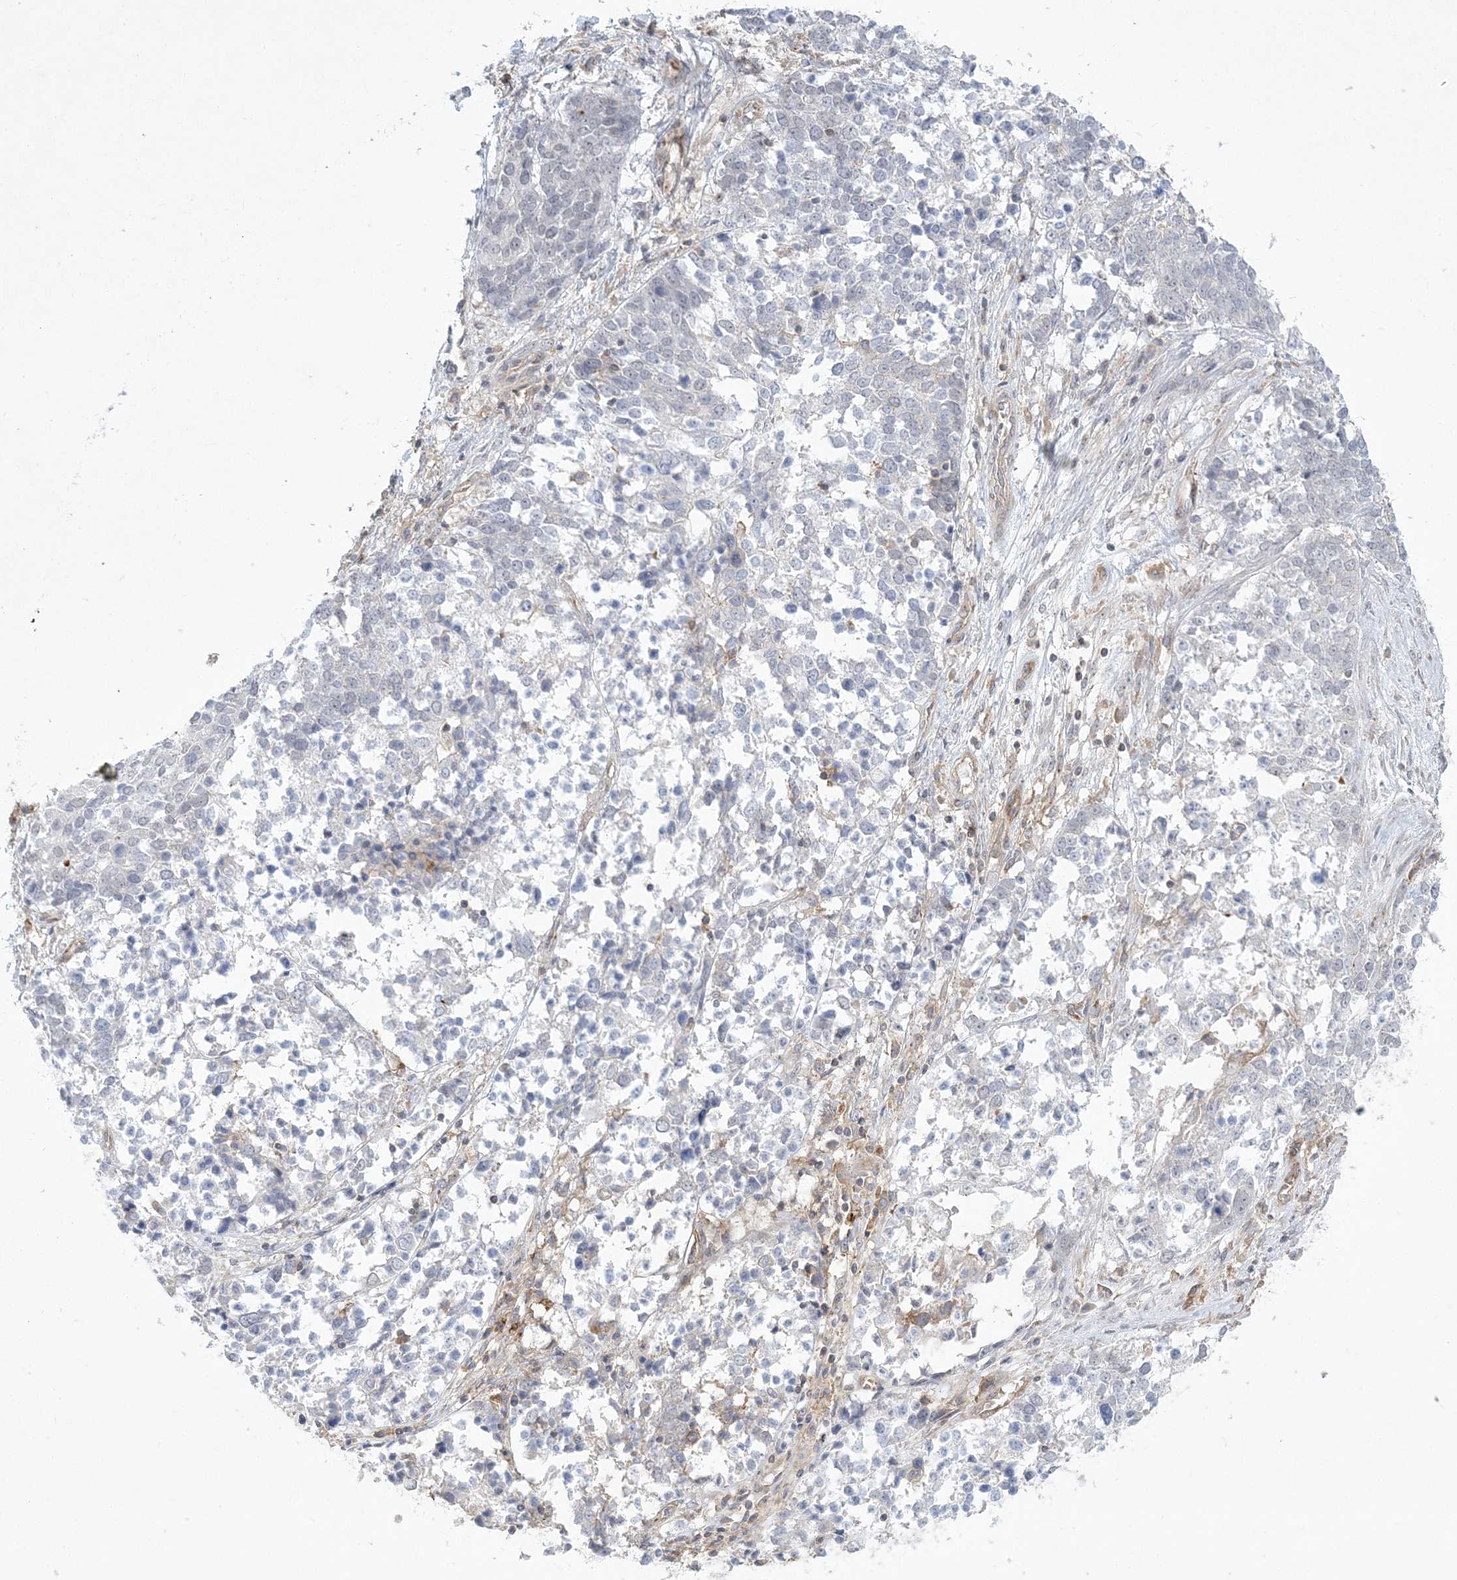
{"staining": {"intensity": "negative", "quantity": "none", "location": "none"}, "tissue": "ovarian cancer", "cell_type": "Tumor cells", "image_type": "cancer", "snomed": [{"axis": "morphology", "description": "Cystadenocarcinoma, serous, NOS"}, {"axis": "topography", "description": "Ovary"}], "caption": "The histopathology image demonstrates no significant expression in tumor cells of ovarian cancer (serous cystadenocarcinoma).", "gene": "ADAMTS12", "patient": {"sex": "female", "age": 44}}